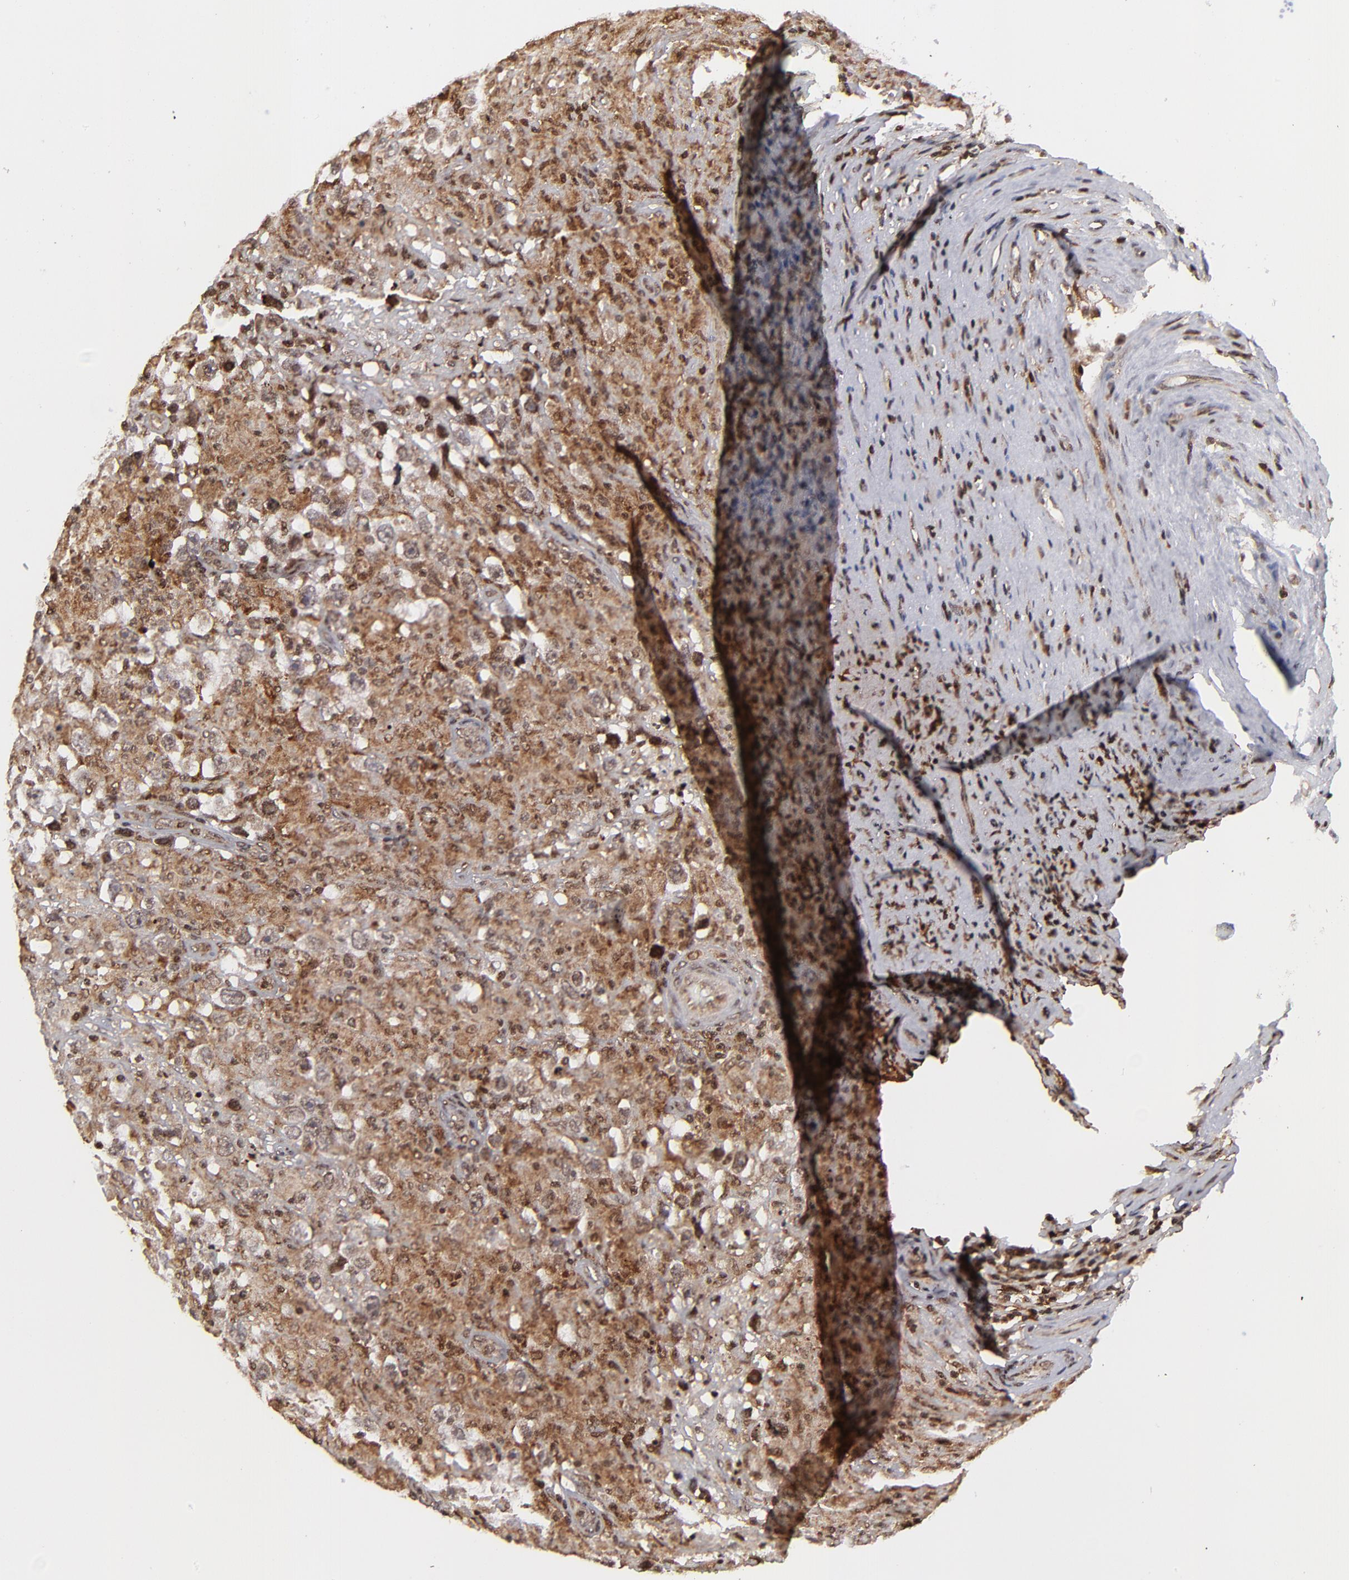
{"staining": {"intensity": "strong", "quantity": ">75%", "location": "cytoplasmic/membranous,nuclear"}, "tissue": "testis cancer", "cell_type": "Tumor cells", "image_type": "cancer", "snomed": [{"axis": "morphology", "description": "Seminoma, NOS"}, {"axis": "topography", "description": "Testis"}], "caption": "Brown immunohistochemical staining in human seminoma (testis) displays strong cytoplasmic/membranous and nuclear positivity in about >75% of tumor cells. (DAB (3,3'-diaminobenzidine) IHC, brown staining for protein, blue staining for nuclei).", "gene": "RGS6", "patient": {"sex": "male", "age": 34}}